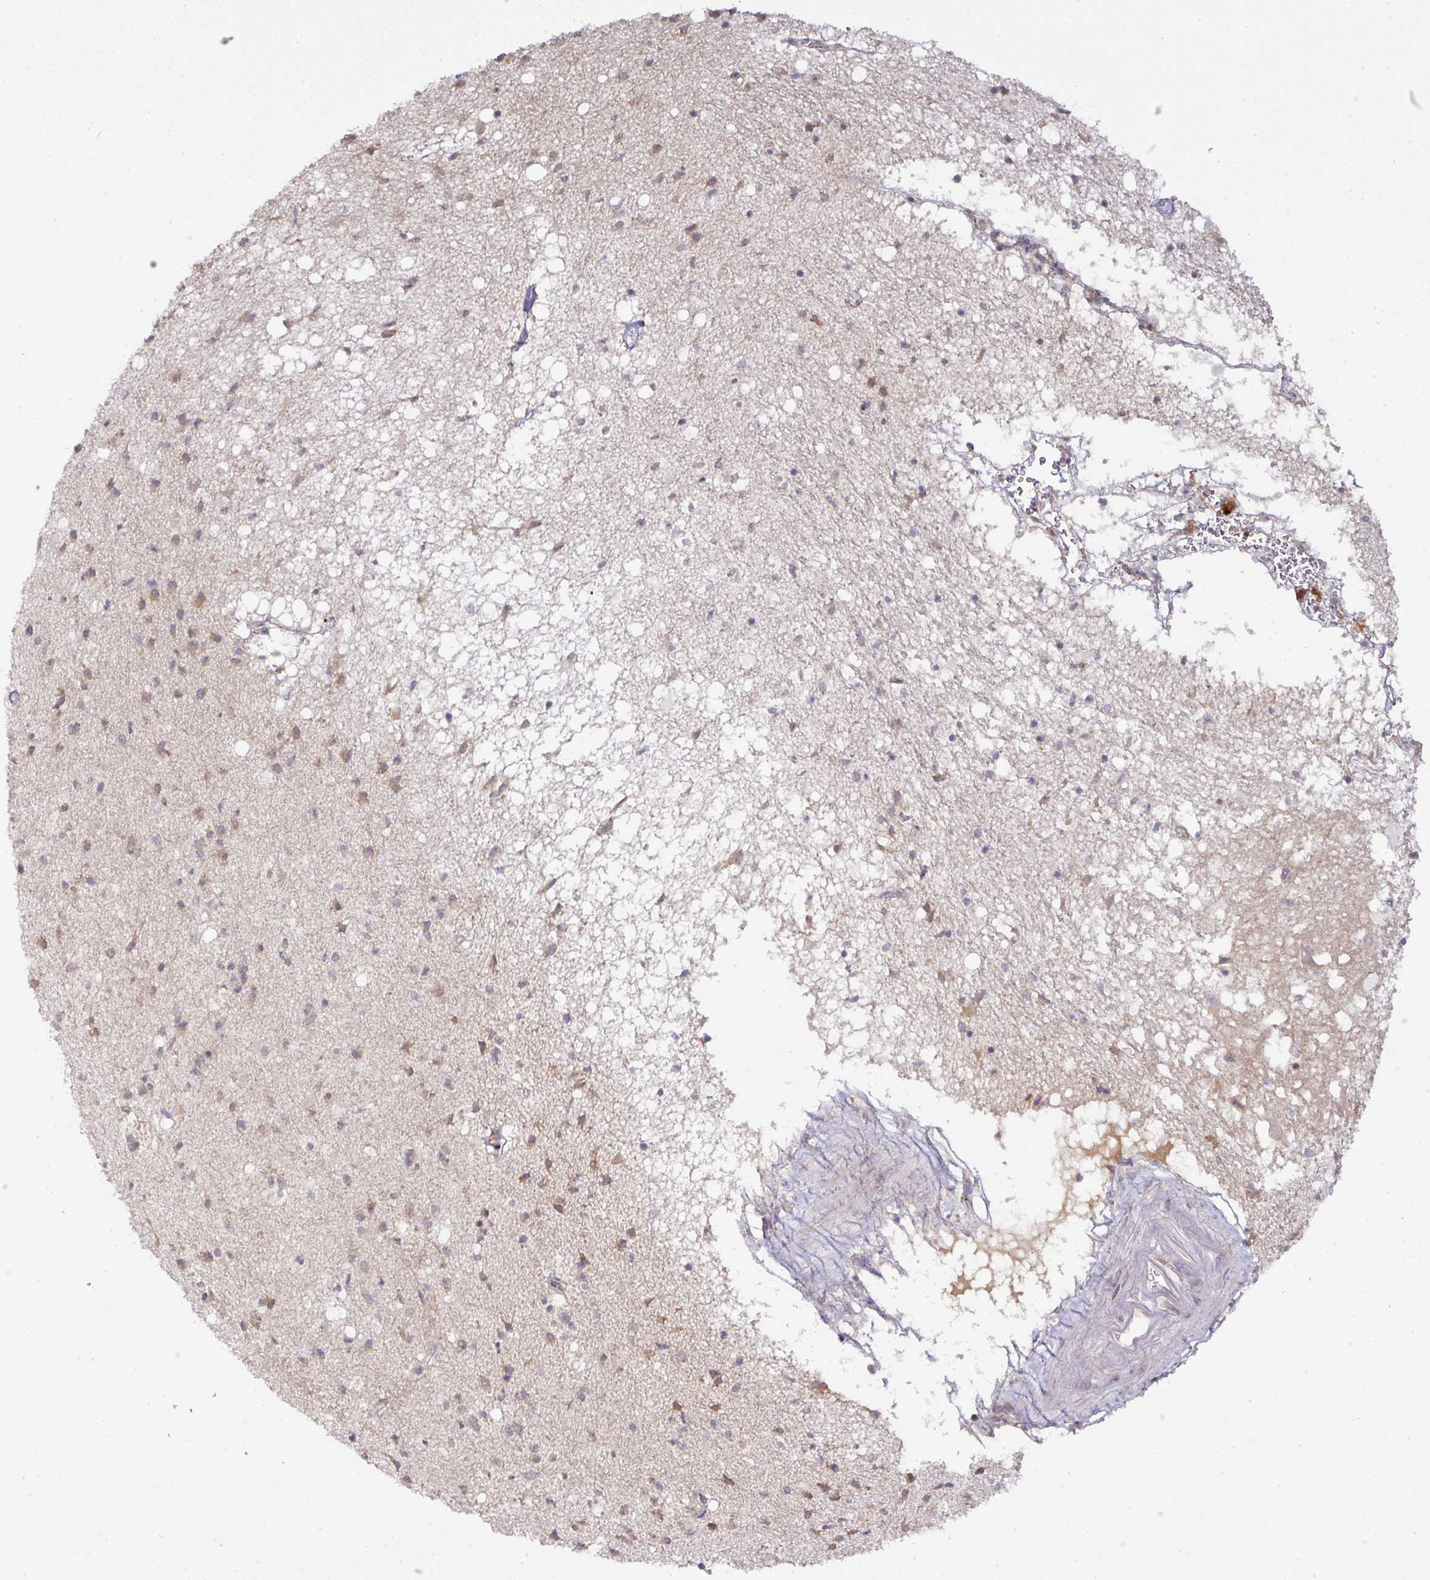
{"staining": {"intensity": "moderate", "quantity": "25%-75%", "location": "cytoplasmic/membranous"}, "tissue": "caudate", "cell_type": "Glial cells", "image_type": "normal", "snomed": [{"axis": "morphology", "description": "Normal tissue, NOS"}, {"axis": "topography", "description": "Lateral ventricle wall"}], "caption": "Glial cells reveal medium levels of moderate cytoplasmic/membranous staining in about 25%-75% of cells in unremarkable human caudate.", "gene": "GALP", "patient": {"sex": "male", "age": 58}}